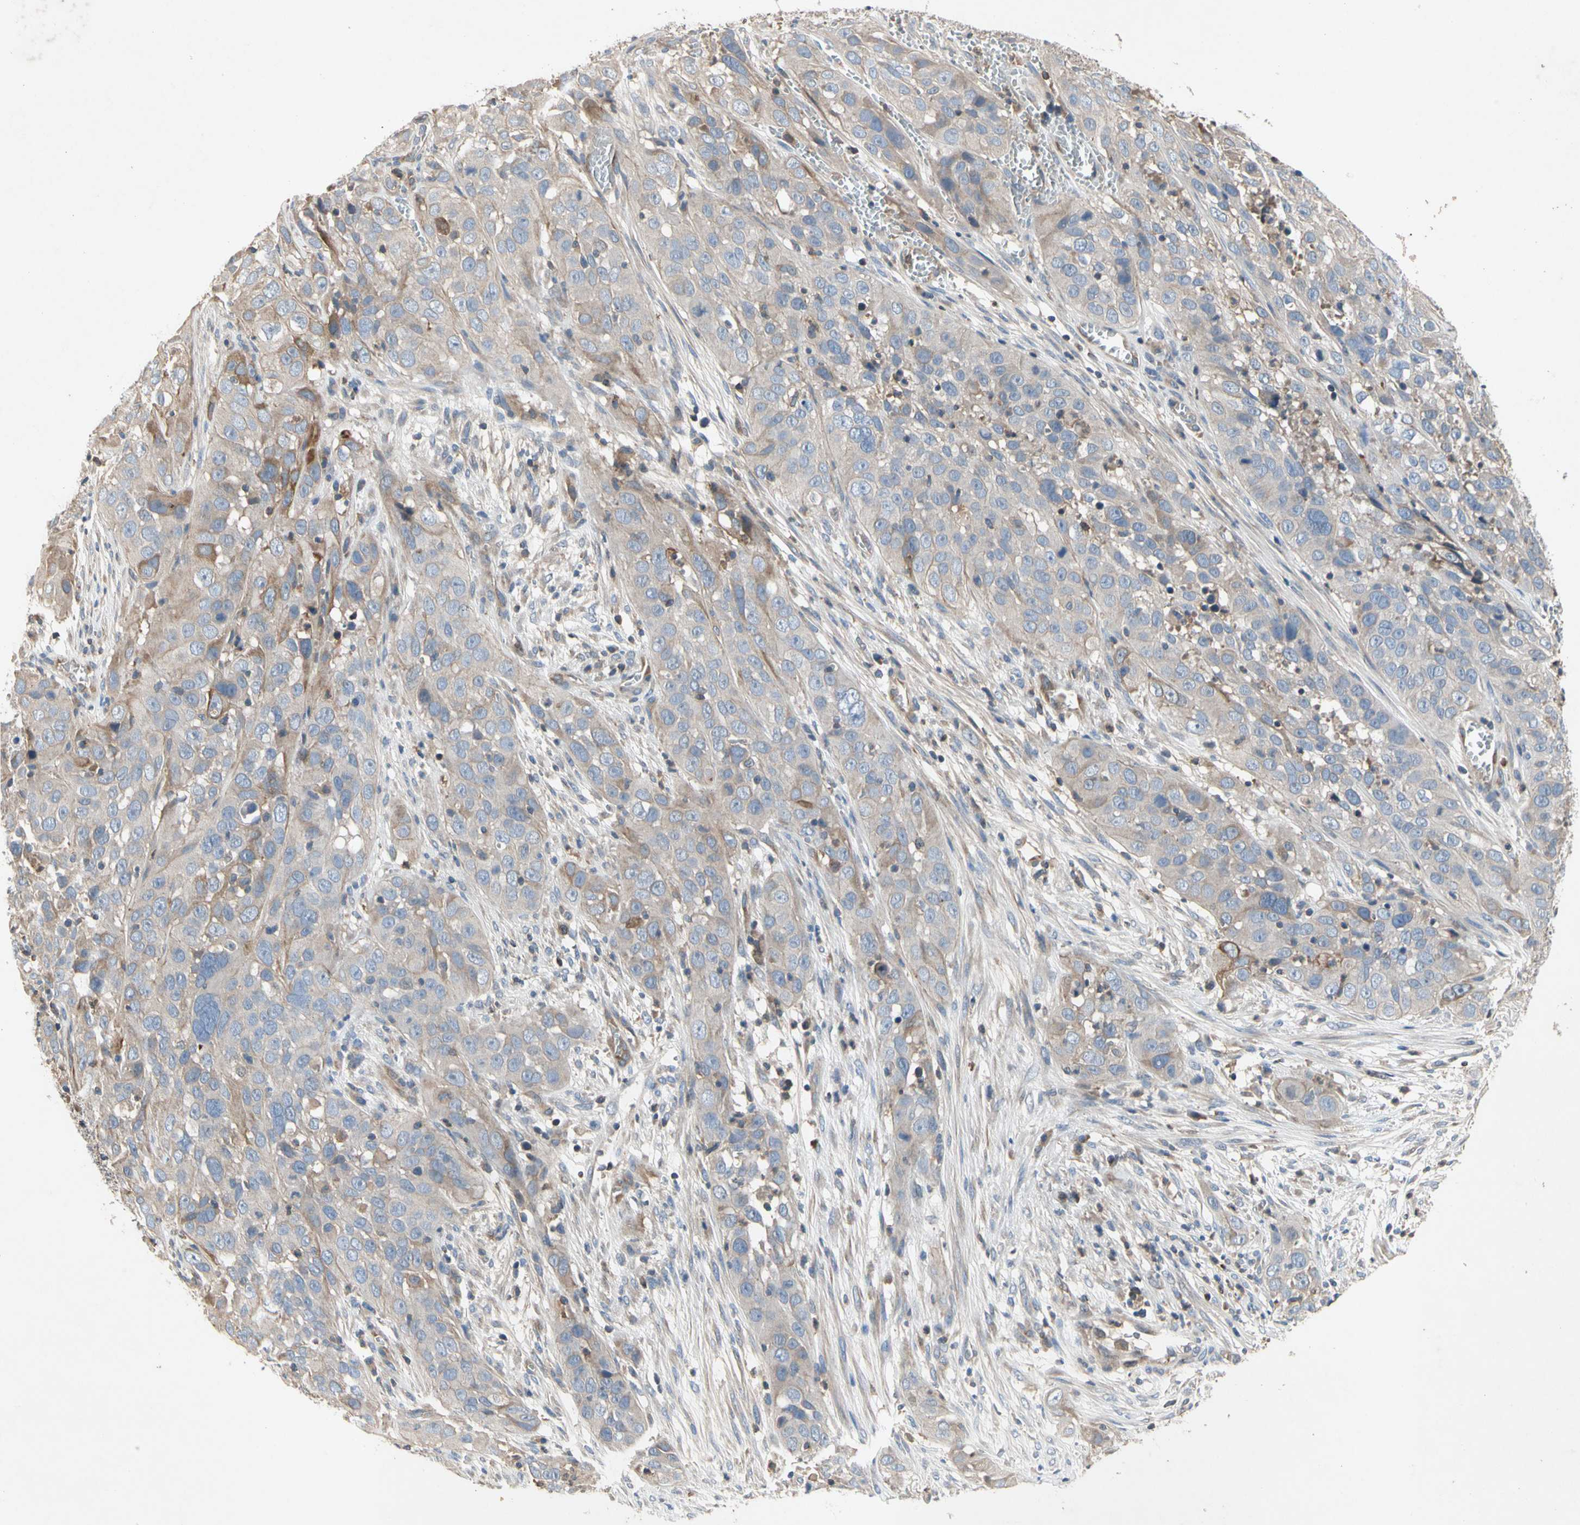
{"staining": {"intensity": "moderate", "quantity": "<25%", "location": "cytoplasmic/membranous"}, "tissue": "cervical cancer", "cell_type": "Tumor cells", "image_type": "cancer", "snomed": [{"axis": "morphology", "description": "Squamous cell carcinoma, NOS"}, {"axis": "topography", "description": "Cervix"}], "caption": "Cervical squamous cell carcinoma stained with DAB (3,3'-diaminobenzidine) immunohistochemistry (IHC) exhibits low levels of moderate cytoplasmic/membranous expression in about <25% of tumor cells.", "gene": "CRTAC1", "patient": {"sex": "female", "age": 32}}